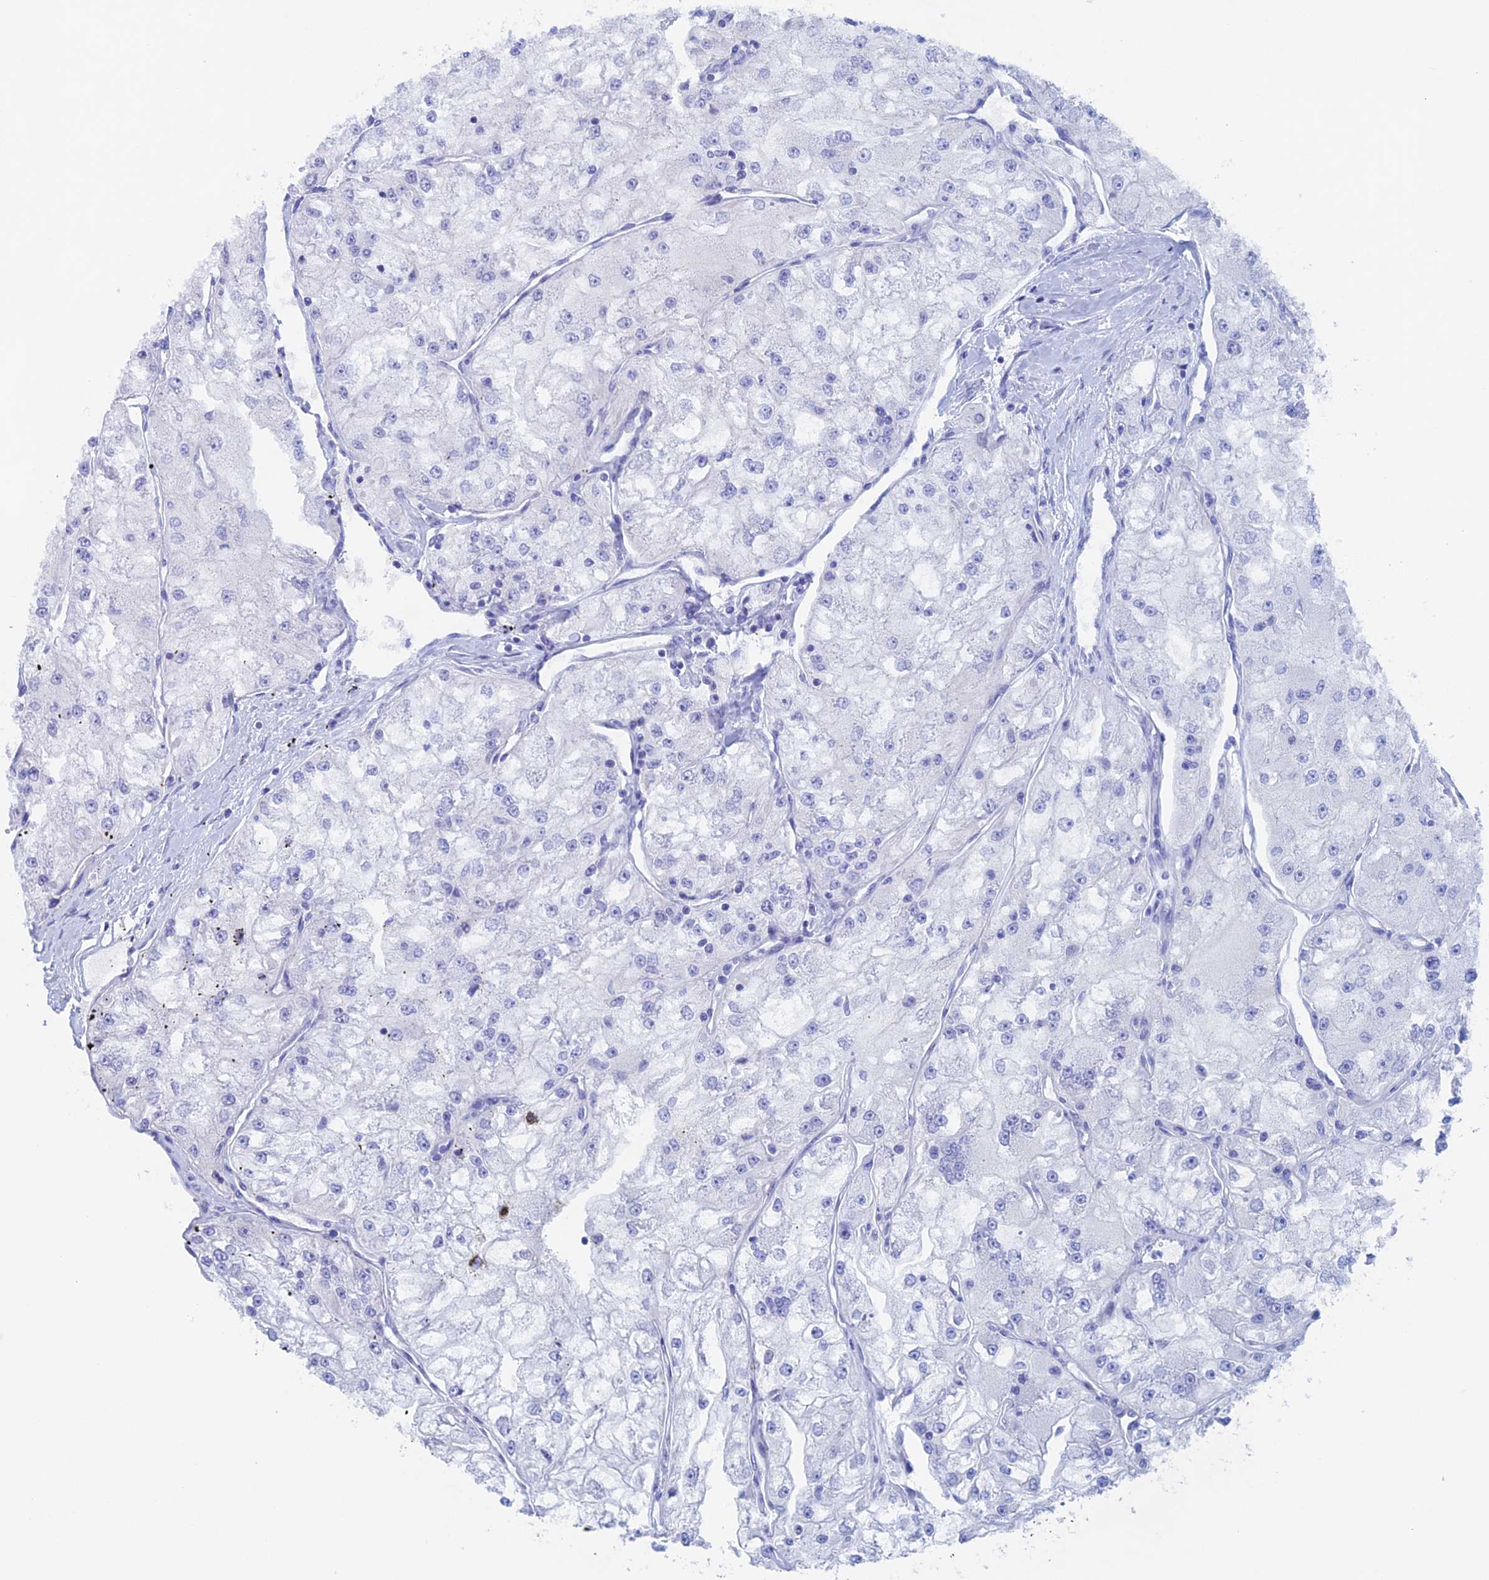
{"staining": {"intensity": "negative", "quantity": "none", "location": "none"}, "tissue": "renal cancer", "cell_type": "Tumor cells", "image_type": "cancer", "snomed": [{"axis": "morphology", "description": "Adenocarcinoma, NOS"}, {"axis": "topography", "description": "Kidney"}], "caption": "This is a histopathology image of IHC staining of renal adenocarcinoma, which shows no staining in tumor cells.", "gene": "PSMC3IP", "patient": {"sex": "female", "age": 72}}